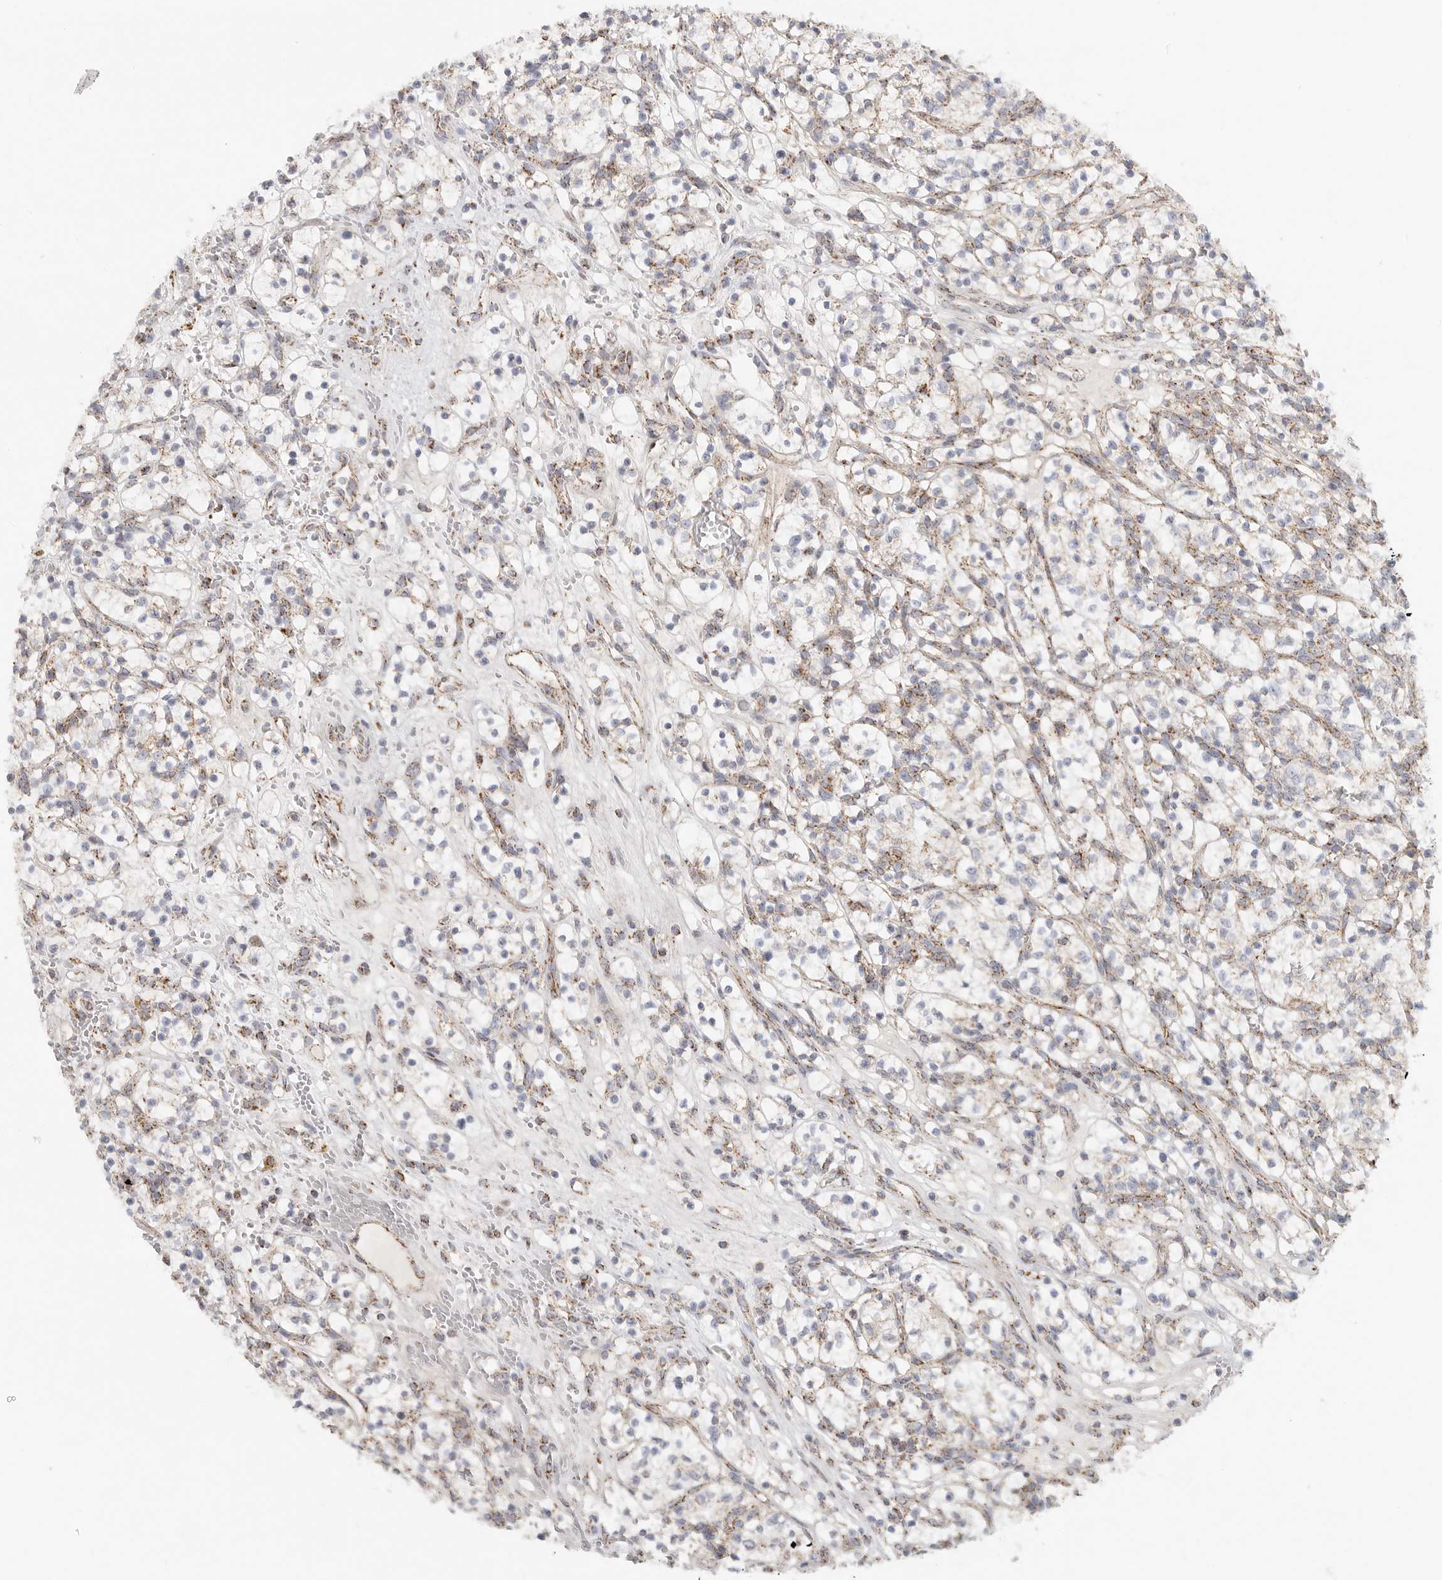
{"staining": {"intensity": "negative", "quantity": "none", "location": "none"}, "tissue": "renal cancer", "cell_type": "Tumor cells", "image_type": "cancer", "snomed": [{"axis": "morphology", "description": "Adenocarcinoma, NOS"}, {"axis": "topography", "description": "Kidney"}], "caption": "IHC histopathology image of renal adenocarcinoma stained for a protein (brown), which reveals no staining in tumor cells.", "gene": "SLC25A26", "patient": {"sex": "female", "age": 57}}